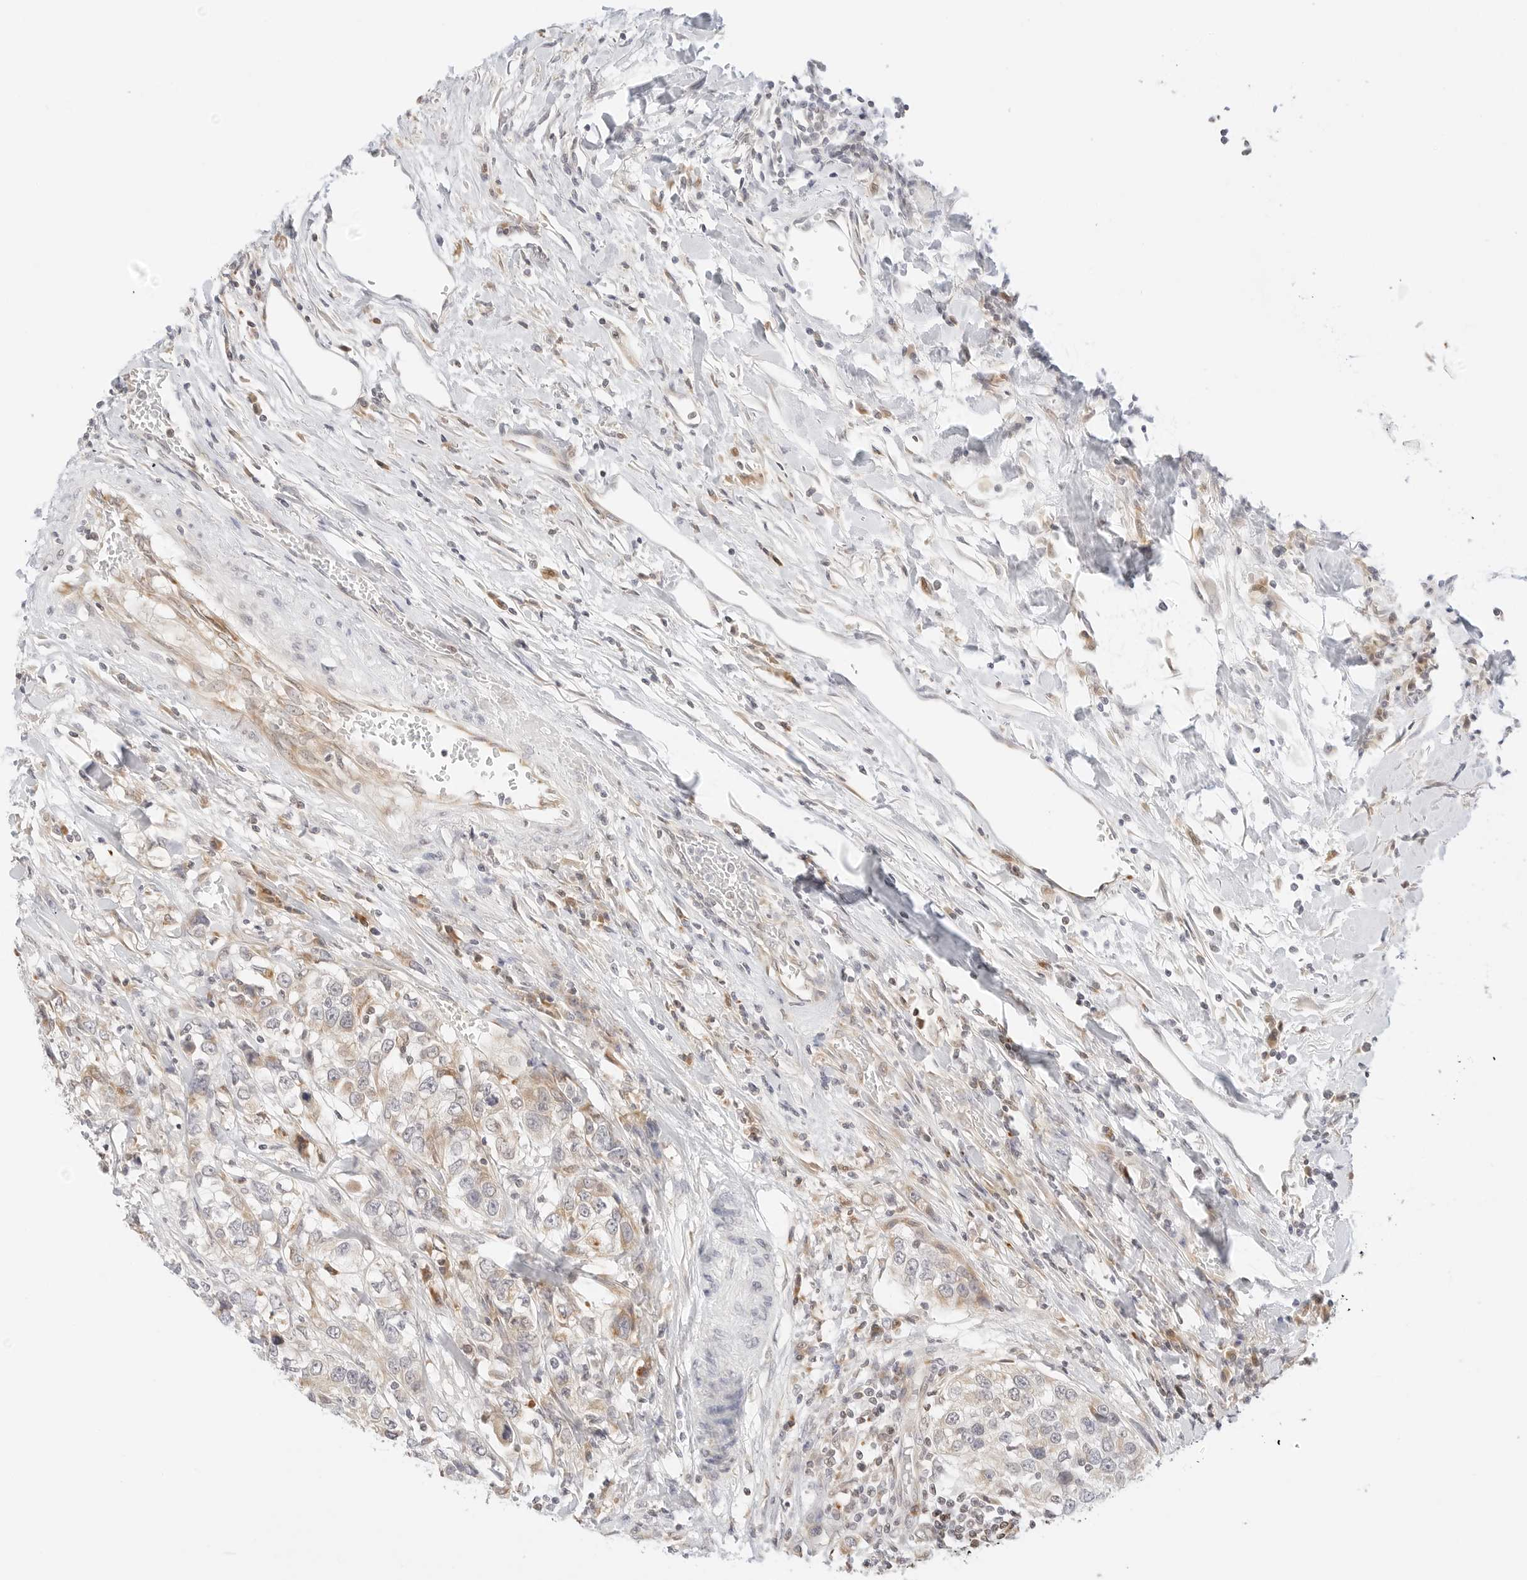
{"staining": {"intensity": "weak", "quantity": ">75%", "location": "cytoplasmic/membranous"}, "tissue": "urothelial cancer", "cell_type": "Tumor cells", "image_type": "cancer", "snomed": [{"axis": "morphology", "description": "Urothelial carcinoma, High grade"}, {"axis": "topography", "description": "Urinary bladder"}], "caption": "Weak cytoplasmic/membranous expression for a protein is seen in approximately >75% of tumor cells of urothelial cancer using immunohistochemistry.", "gene": "ERO1B", "patient": {"sex": "female", "age": 80}}